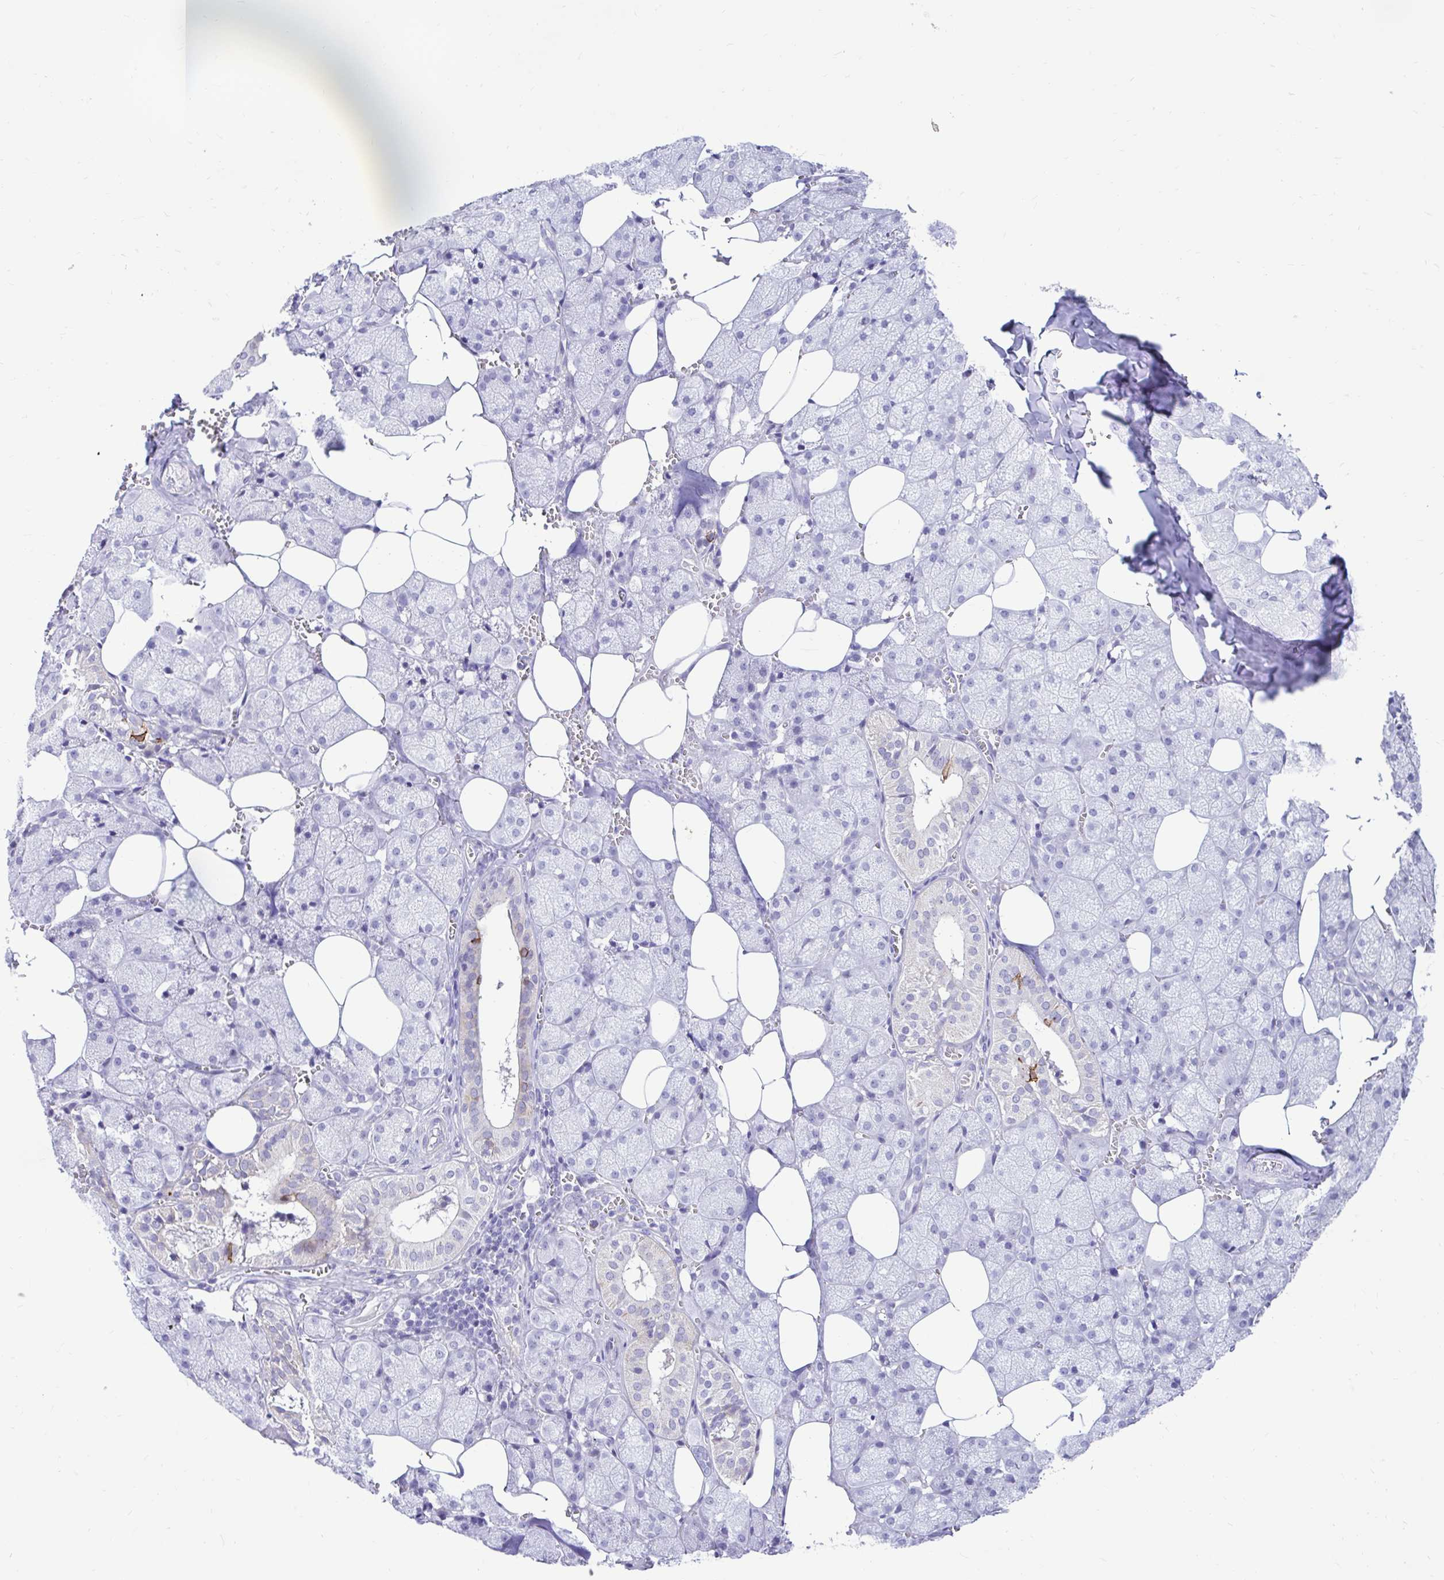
{"staining": {"intensity": "moderate", "quantity": "<25%", "location": "cytoplasmic/membranous,nuclear"}, "tissue": "salivary gland", "cell_type": "Glandular cells", "image_type": "normal", "snomed": [{"axis": "morphology", "description": "Normal tissue, NOS"}, {"axis": "topography", "description": "Salivary gland"}, {"axis": "topography", "description": "Peripheral nerve tissue"}], "caption": "Glandular cells exhibit moderate cytoplasmic/membranous,nuclear positivity in about <25% of cells in unremarkable salivary gland. (DAB IHC, brown staining for protein, blue staining for nuclei).", "gene": "NHLH2", "patient": {"sex": "male", "age": 38}}